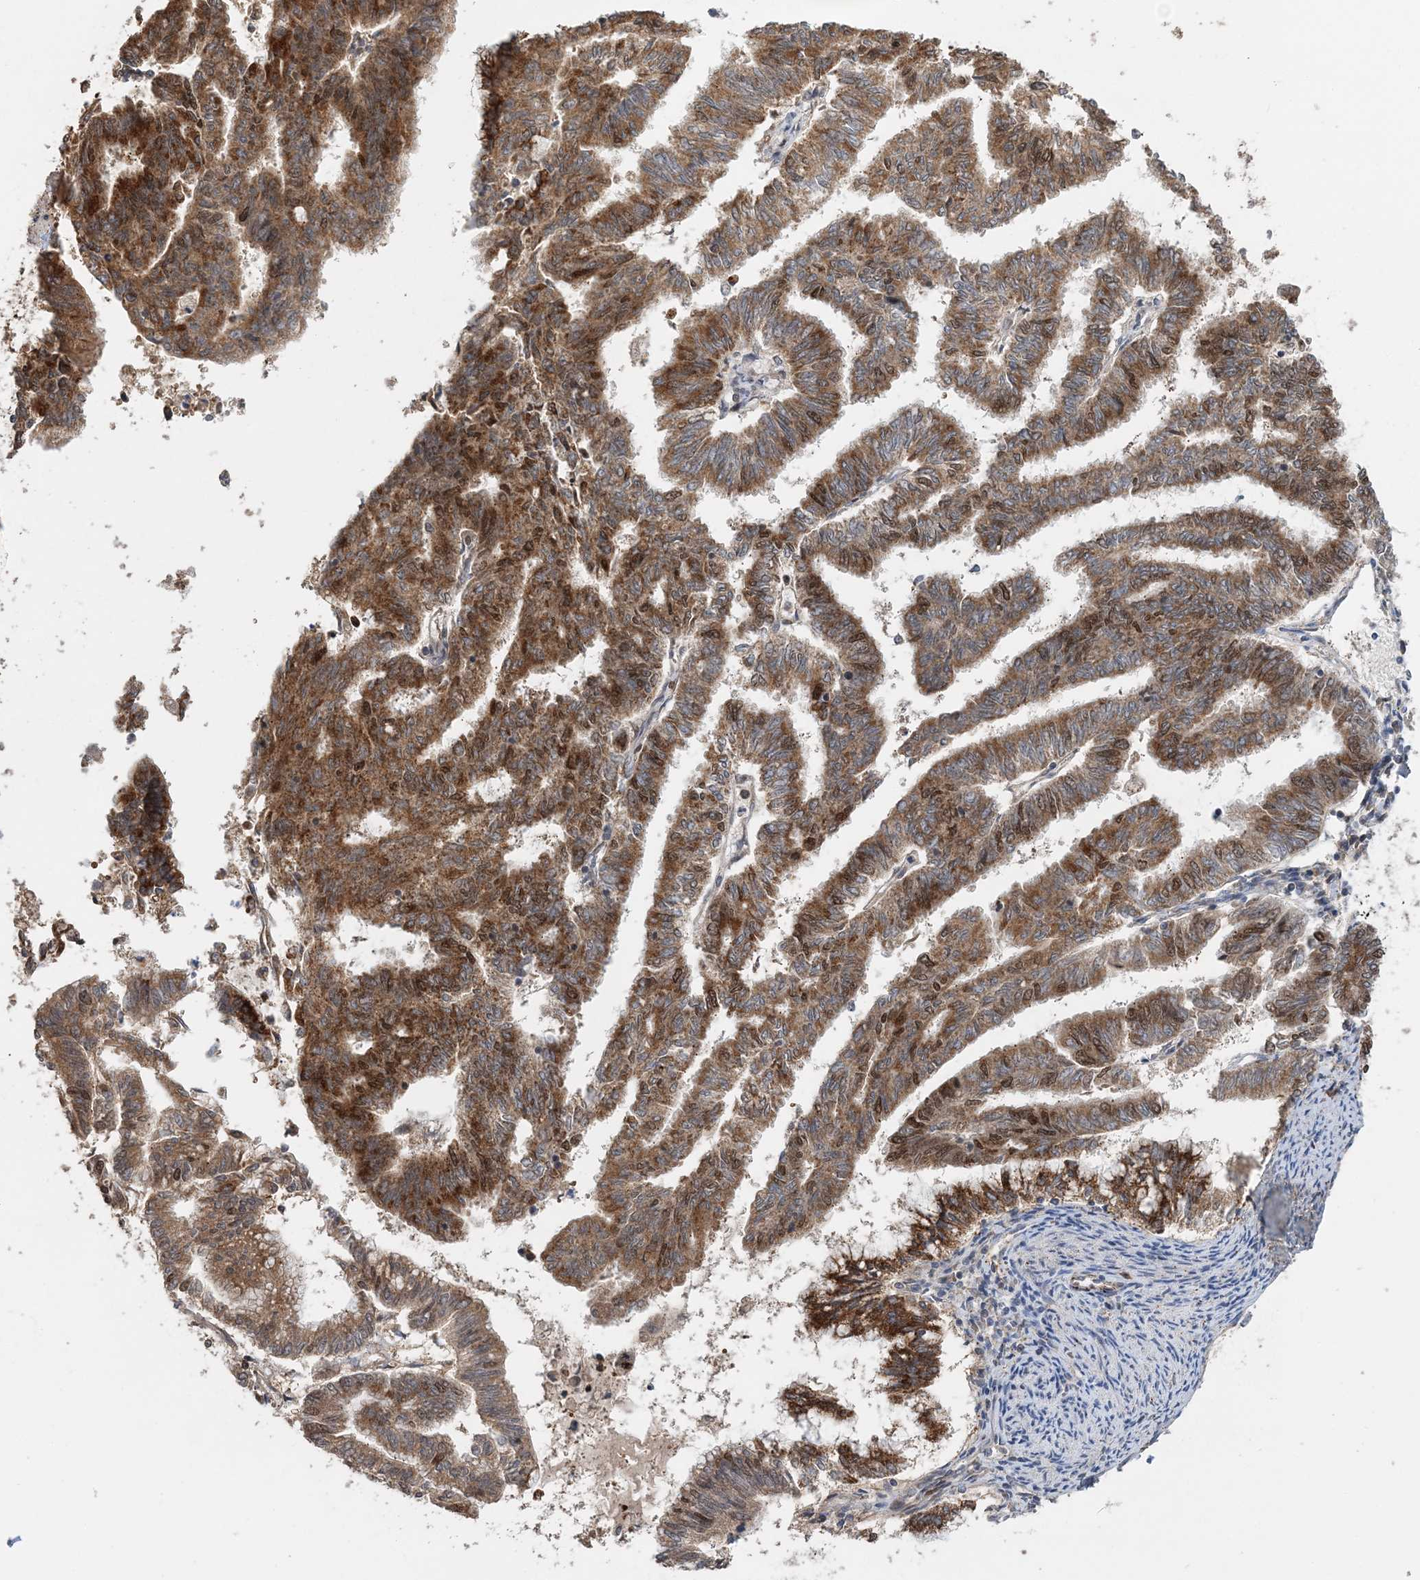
{"staining": {"intensity": "moderate", "quantity": ">75%", "location": "cytoplasmic/membranous,nuclear"}, "tissue": "endometrial cancer", "cell_type": "Tumor cells", "image_type": "cancer", "snomed": [{"axis": "morphology", "description": "Adenocarcinoma, NOS"}, {"axis": "topography", "description": "Endometrium"}], "caption": "Moderate cytoplasmic/membranous and nuclear protein expression is seen in about >75% of tumor cells in endometrial cancer (adenocarcinoma).", "gene": "KIF4A", "patient": {"sex": "female", "age": 79}}